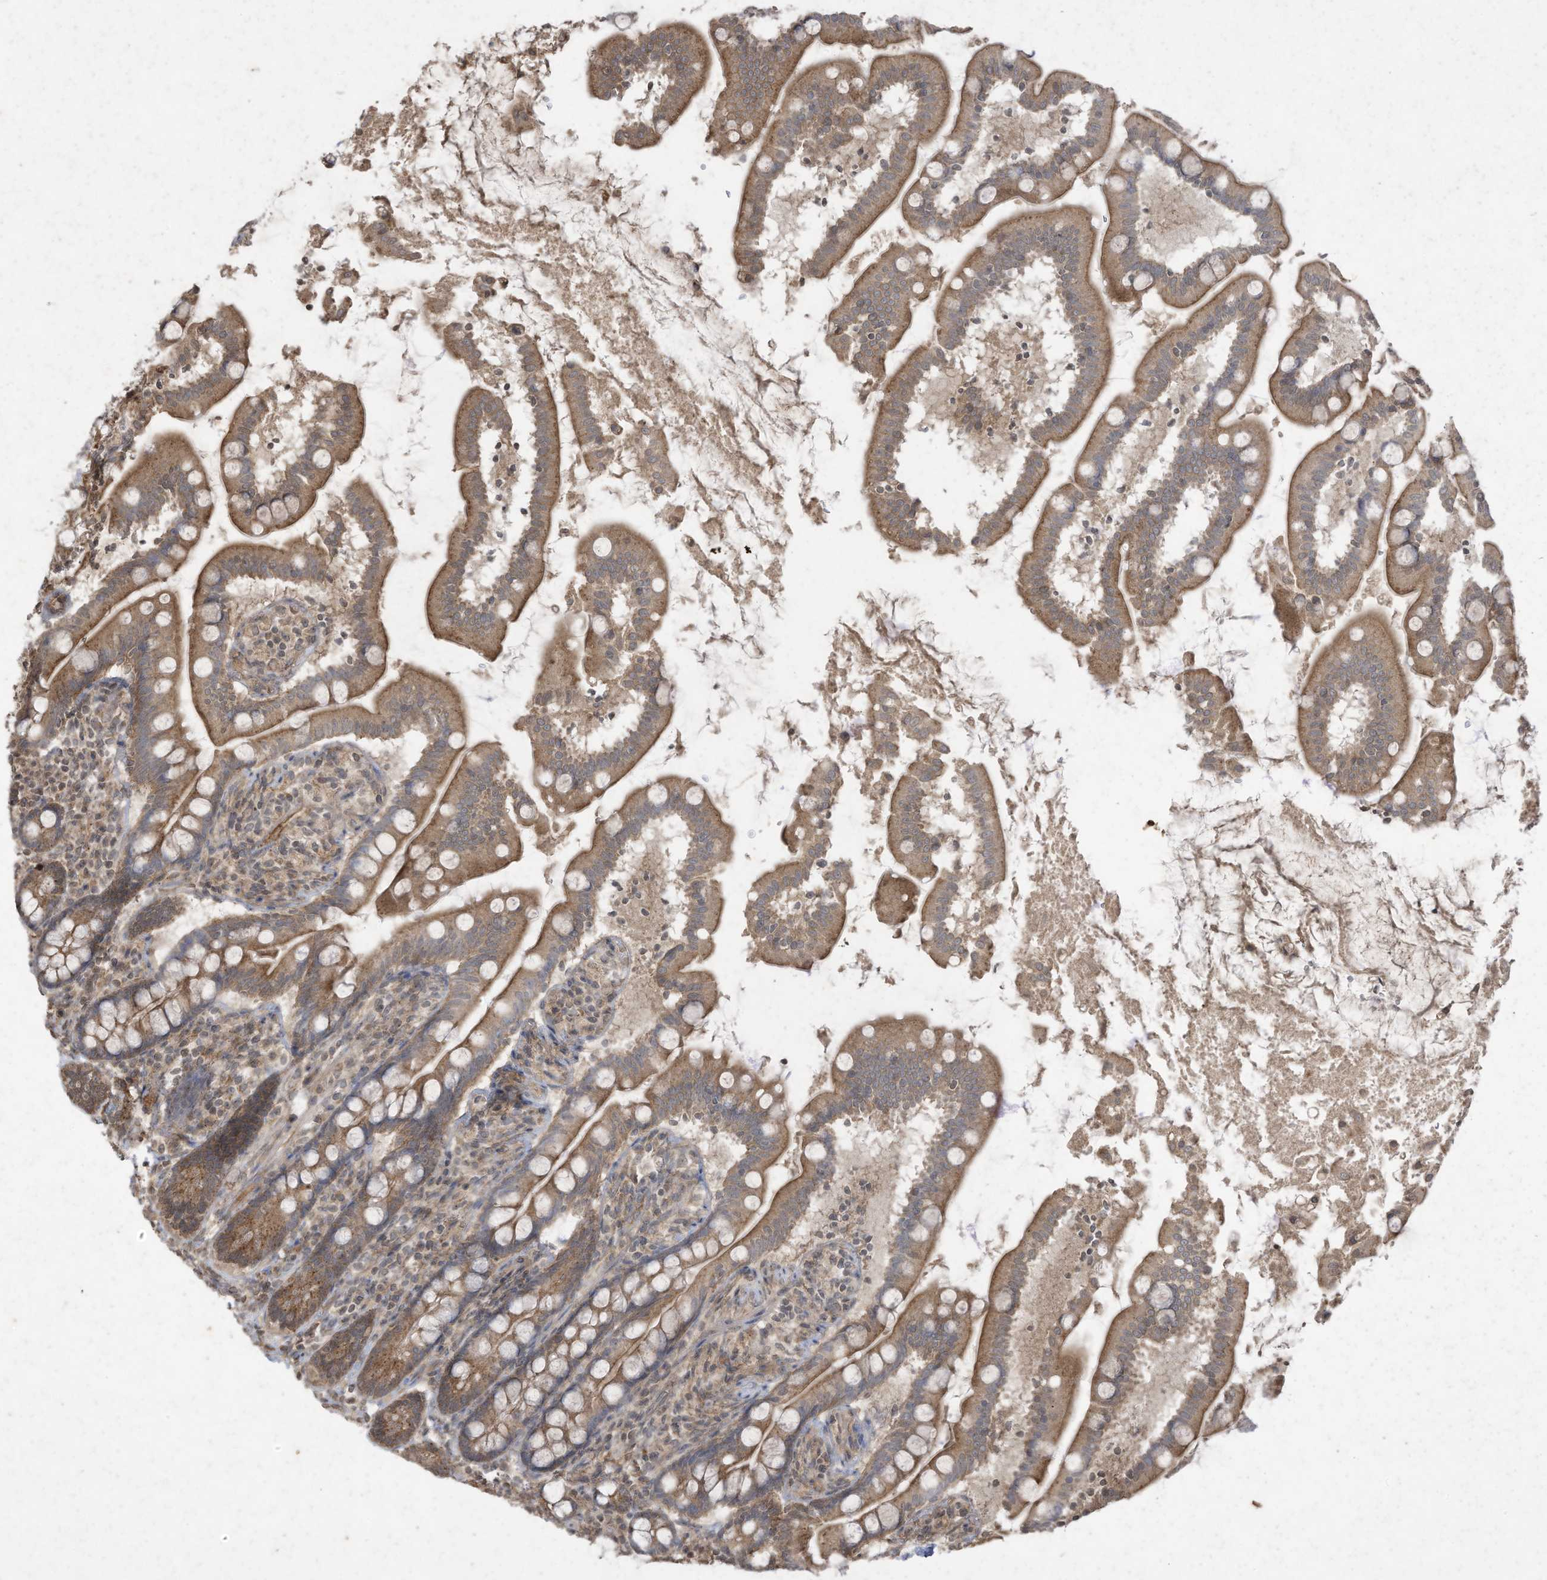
{"staining": {"intensity": "moderate", "quantity": ">75%", "location": "cytoplasmic/membranous"}, "tissue": "small intestine", "cell_type": "Glandular cells", "image_type": "normal", "snomed": [{"axis": "morphology", "description": "Normal tissue, NOS"}, {"axis": "topography", "description": "Small intestine"}], "caption": "Glandular cells show moderate cytoplasmic/membranous positivity in approximately >75% of cells in unremarkable small intestine. Nuclei are stained in blue.", "gene": "MATN2", "patient": {"sex": "female", "age": 64}}